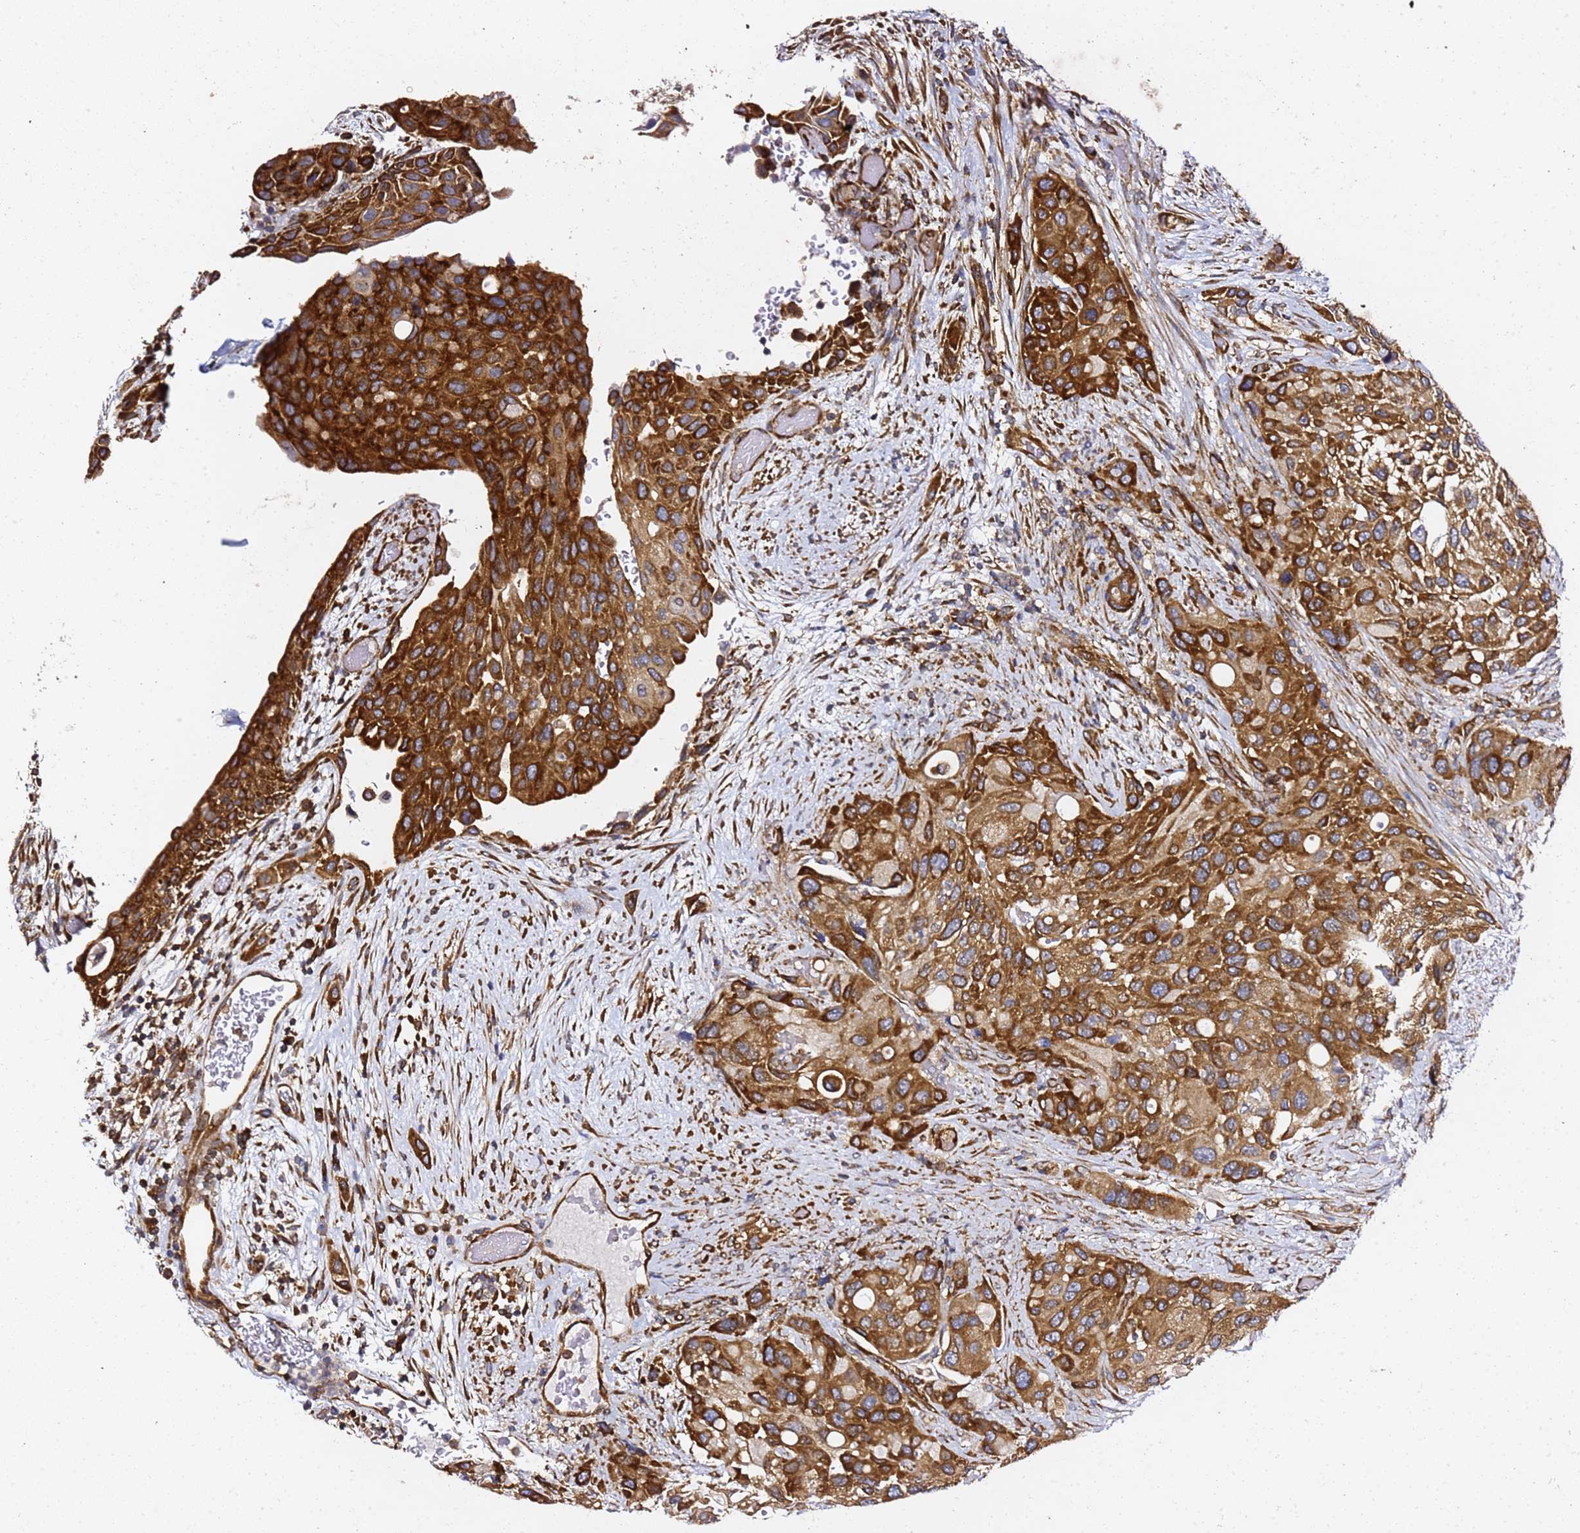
{"staining": {"intensity": "strong", "quantity": ">75%", "location": "cytoplasmic/membranous"}, "tissue": "urothelial cancer", "cell_type": "Tumor cells", "image_type": "cancer", "snomed": [{"axis": "morphology", "description": "Normal tissue, NOS"}, {"axis": "morphology", "description": "Urothelial carcinoma, High grade"}, {"axis": "topography", "description": "Vascular tissue"}, {"axis": "topography", "description": "Urinary bladder"}], "caption": "Immunohistochemistry image of urothelial cancer stained for a protein (brown), which displays high levels of strong cytoplasmic/membranous expression in about >75% of tumor cells.", "gene": "TPST1", "patient": {"sex": "female", "age": 56}}